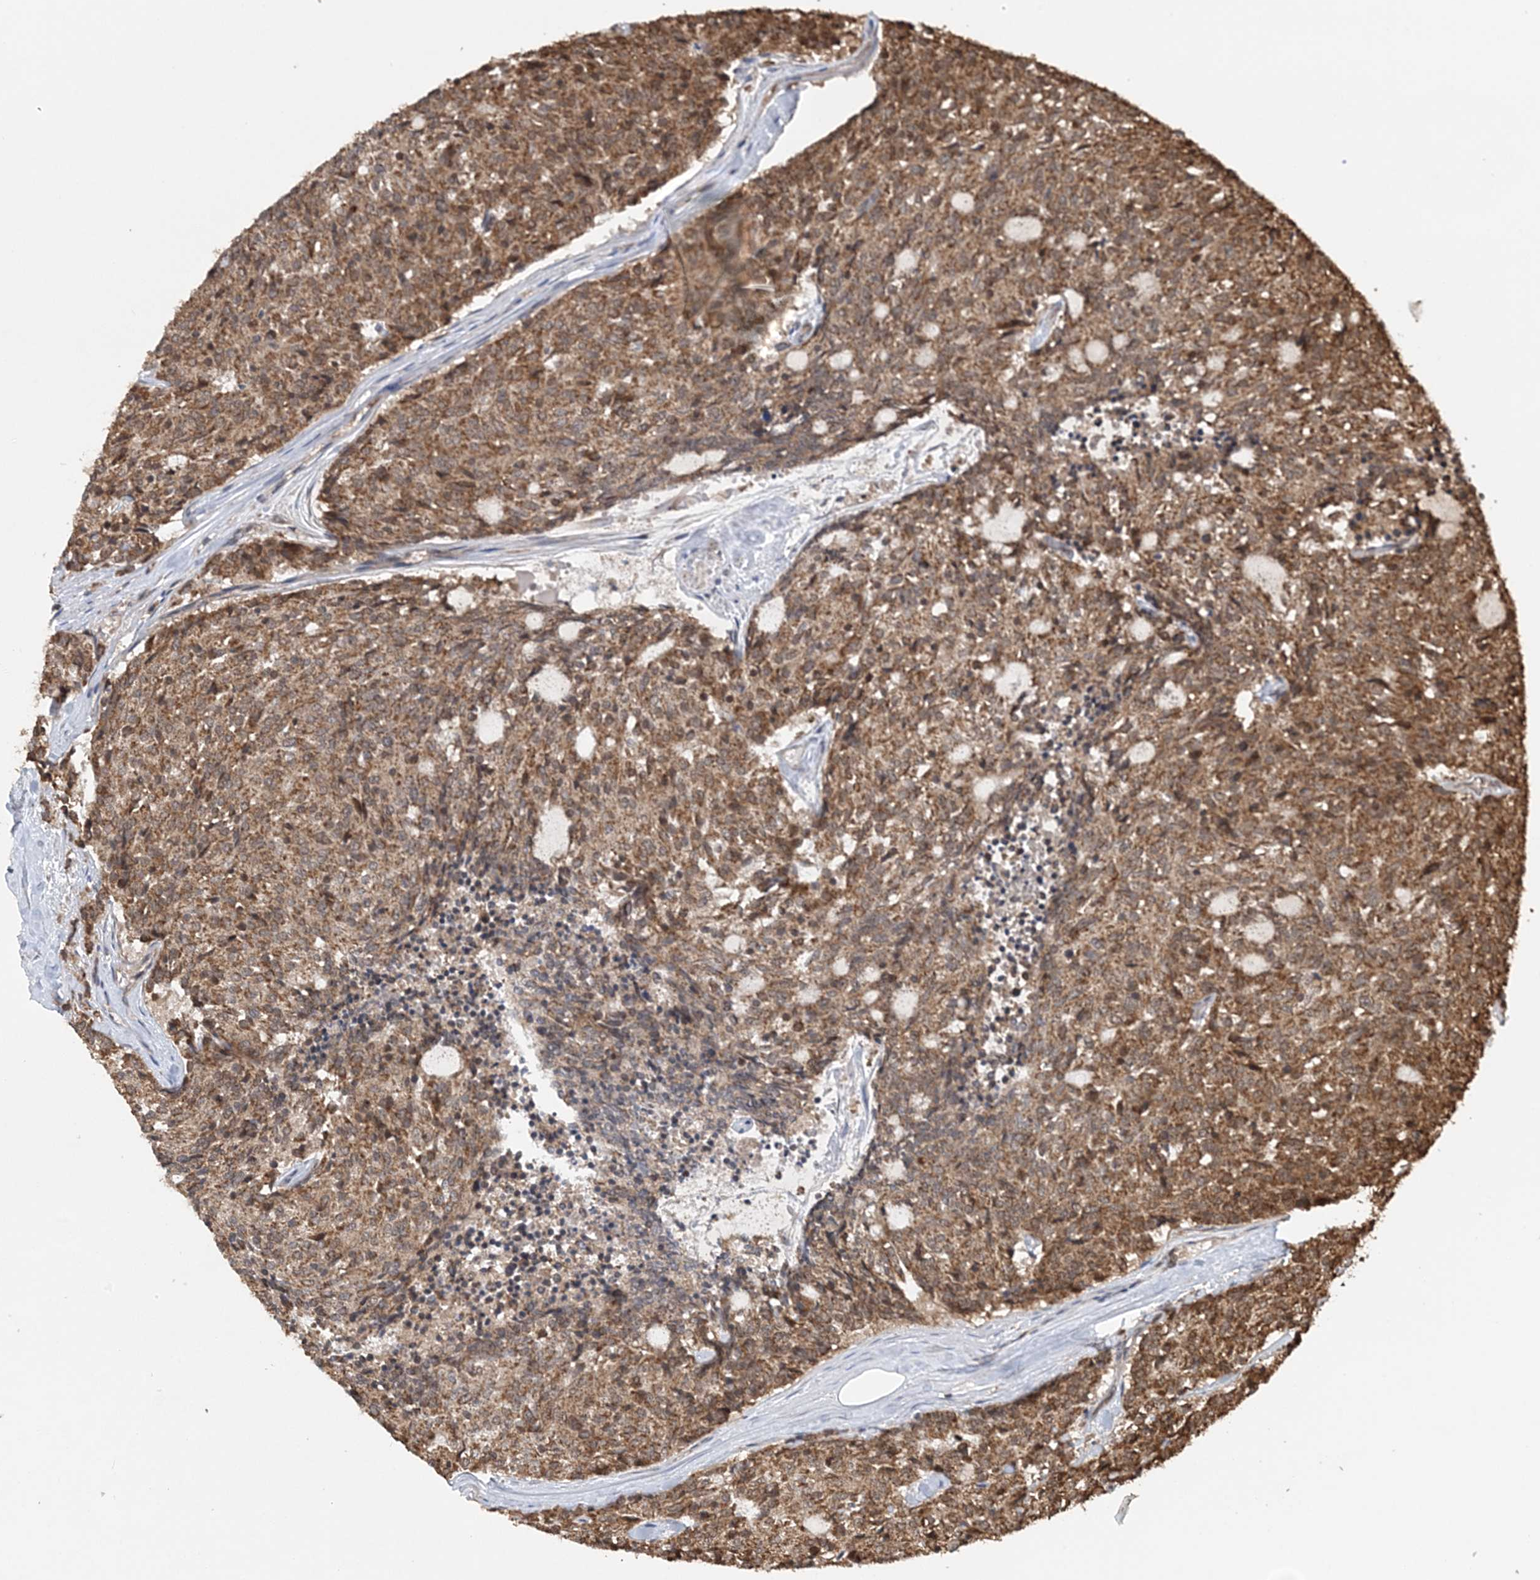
{"staining": {"intensity": "moderate", "quantity": ">75%", "location": "cytoplasmic/membranous"}, "tissue": "carcinoid", "cell_type": "Tumor cells", "image_type": "cancer", "snomed": [{"axis": "morphology", "description": "Carcinoid, malignant, NOS"}, {"axis": "topography", "description": "Pancreas"}], "caption": "A micrograph of human carcinoid (malignant) stained for a protein exhibits moderate cytoplasmic/membranous brown staining in tumor cells.", "gene": "PCBP1", "patient": {"sex": "female", "age": 54}}